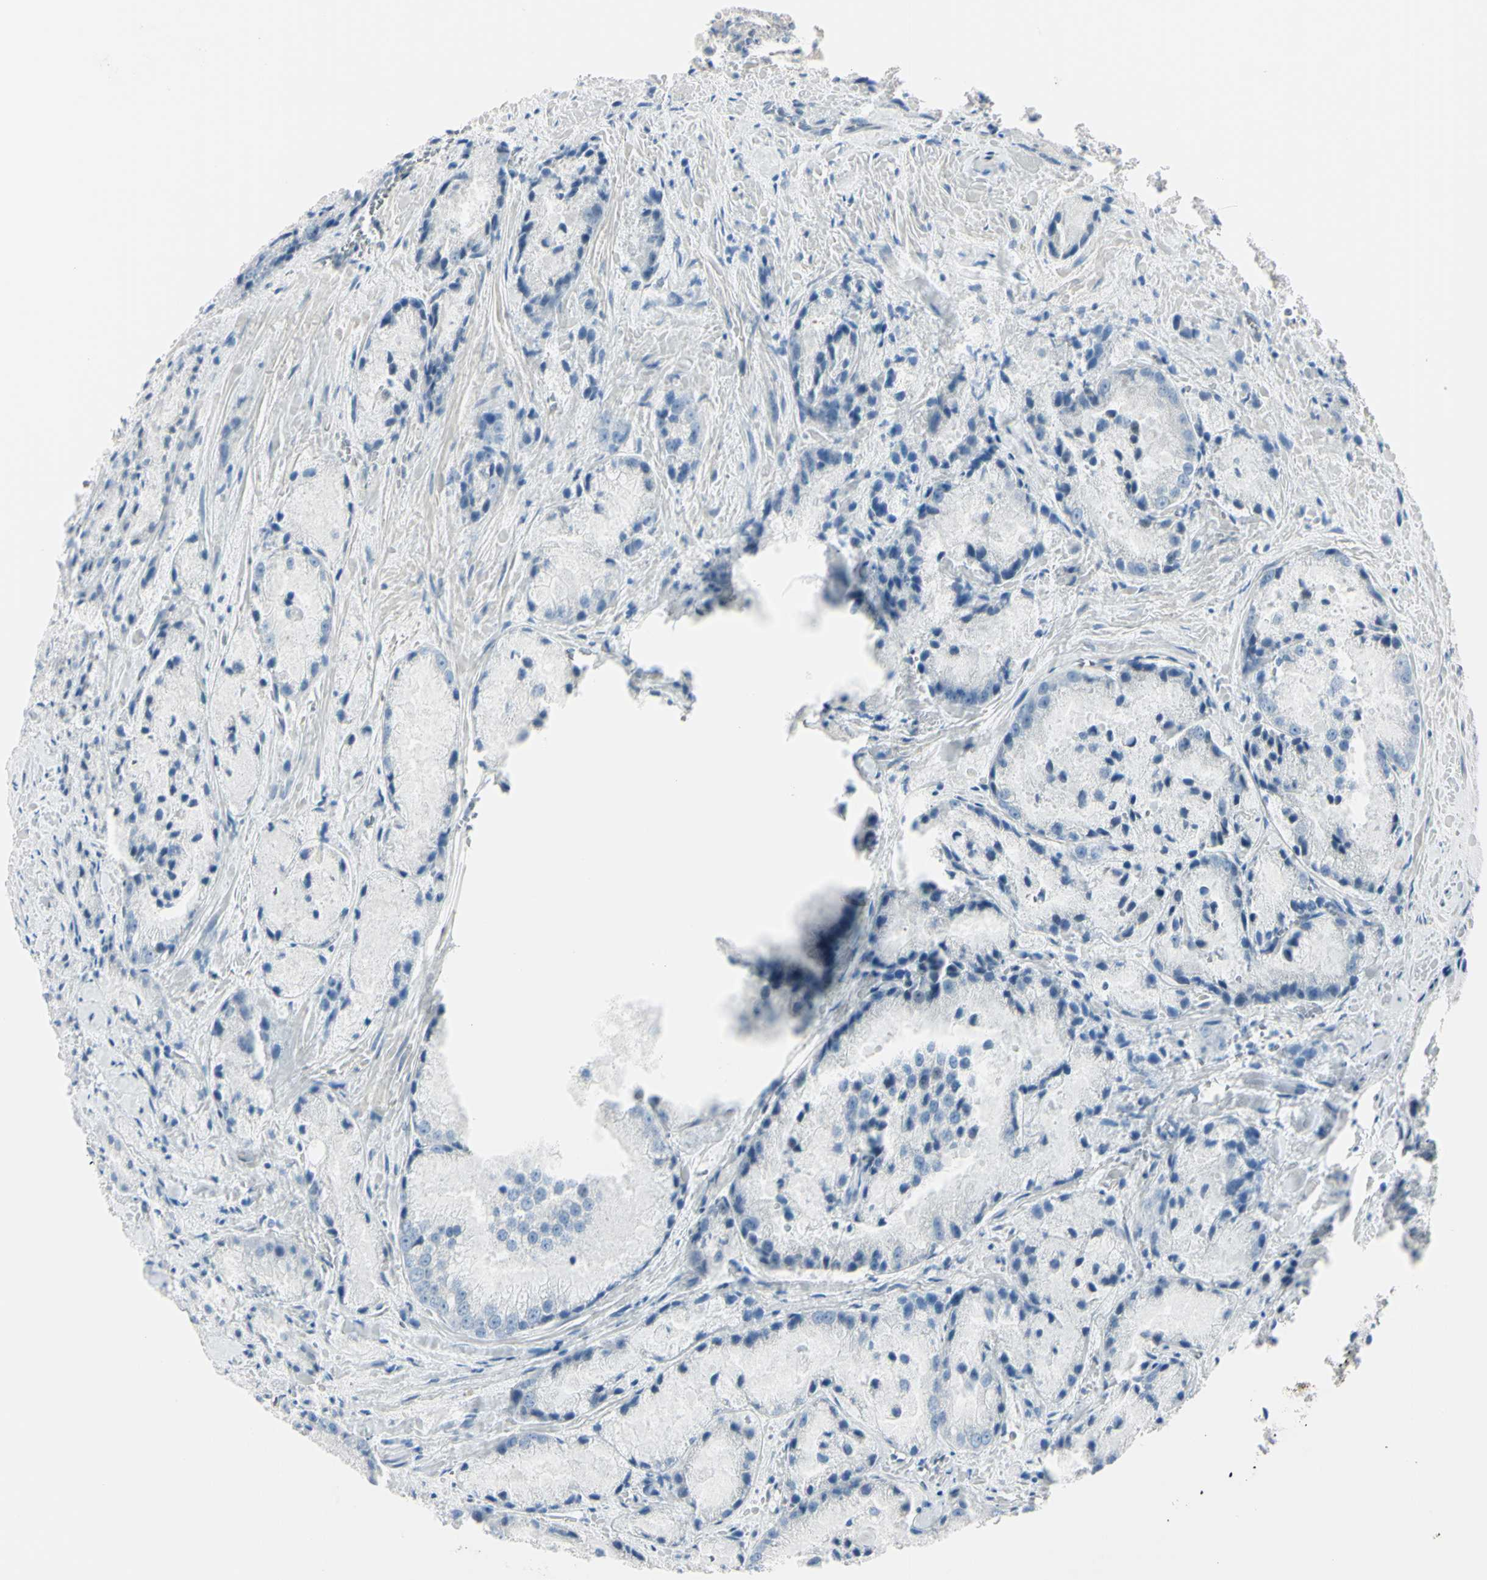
{"staining": {"intensity": "negative", "quantity": "none", "location": "none"}, "tissue": "prostate cancer", "cell_type": "Tumor cells", "image_type": "cancer", "snomed": [{"axis": "morphology", "description": "Adenocarcinoma, Low grade"}, {"axis": "topography", "description": "Prostate"}], "caption": "This is a image of immunohistochemistry staining of low-grade adenocarcinoma (prostate), which shows no positivity in tumor cells.", "gene": "ASB9", "patient": {"sex": "male", "age": 64}}